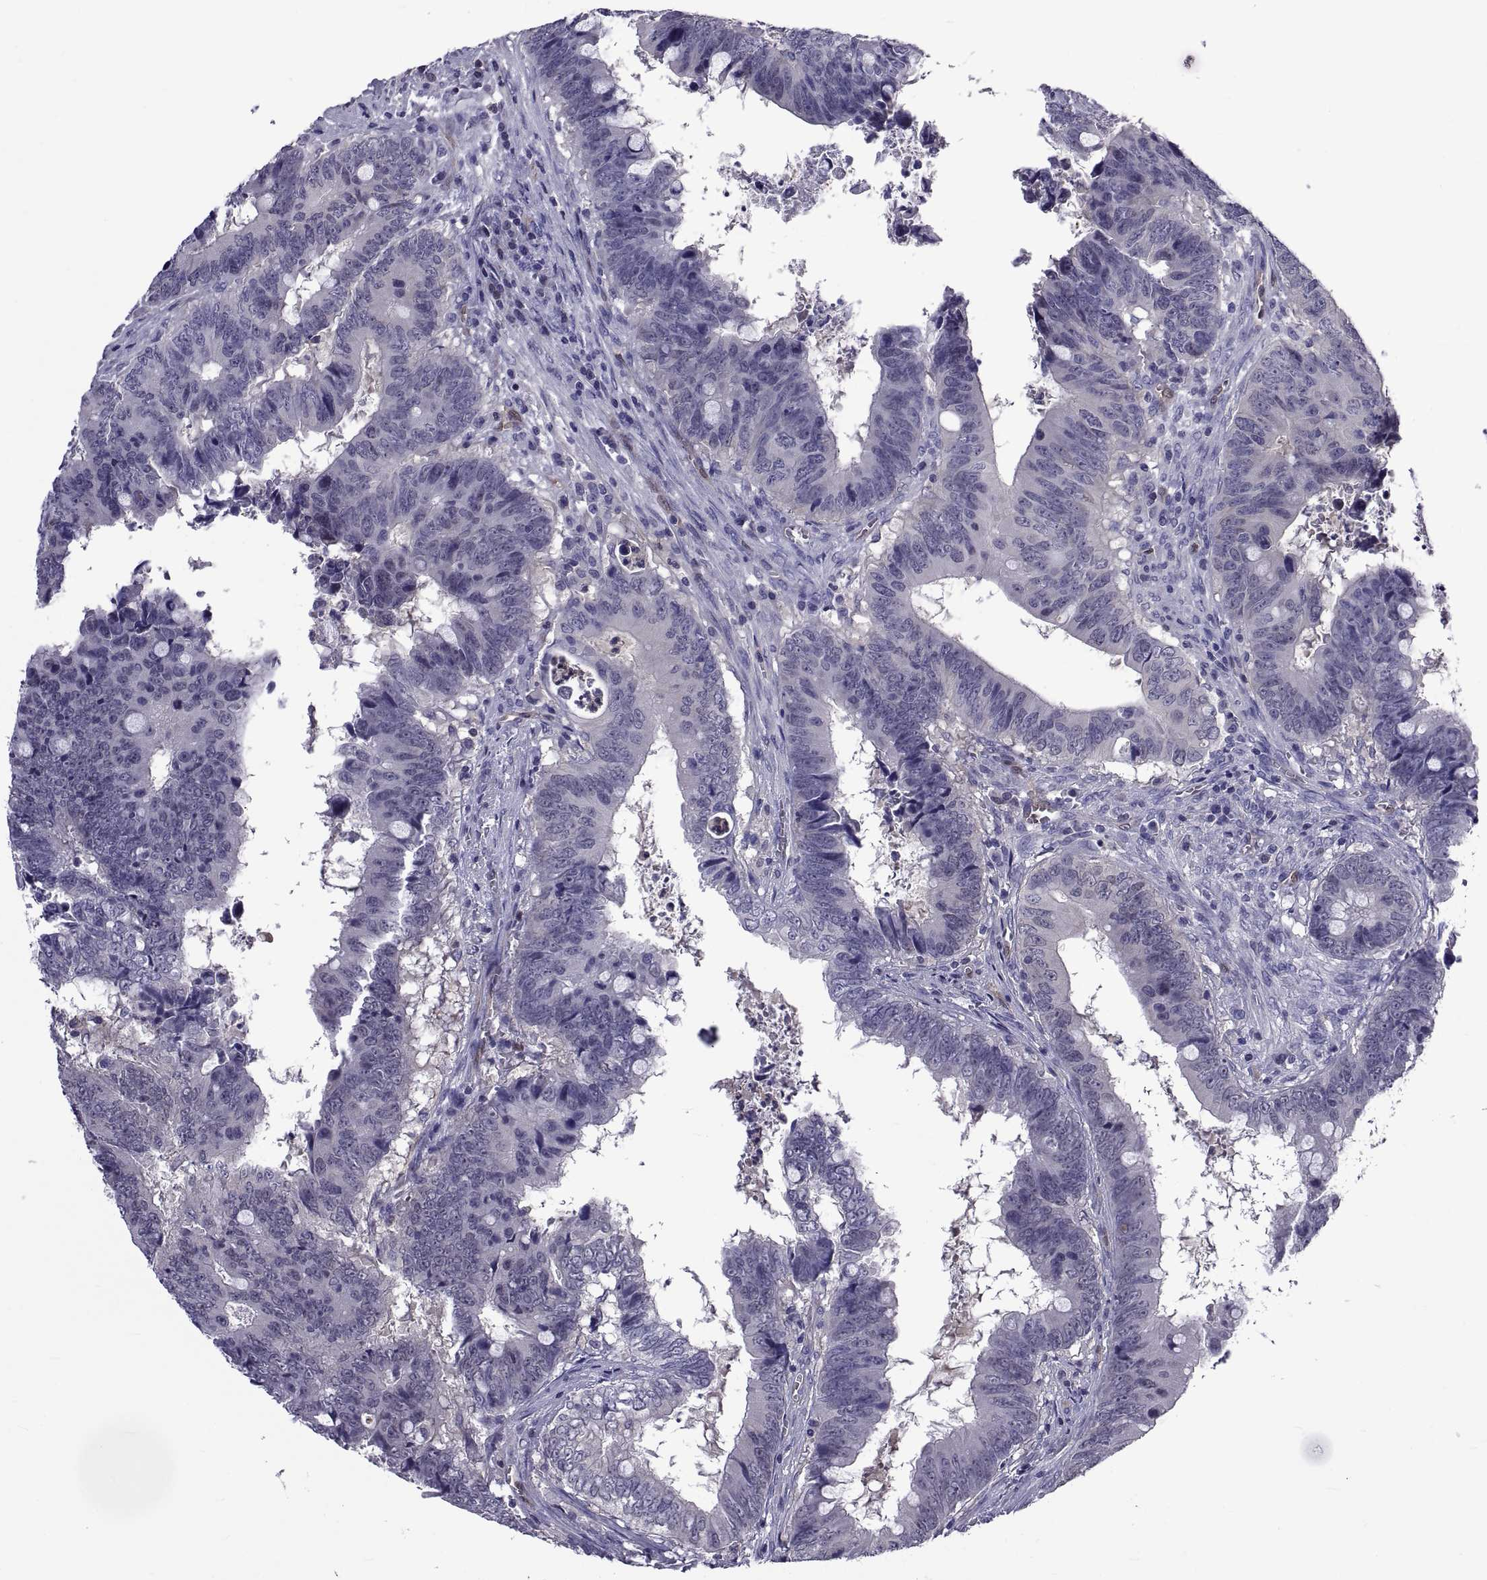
{"staining": {"intensity": "negative", "quantity": "none", "location": "none"}, "tissue": "colorectal cancer", "cell_type": "Tumor cells", "image_type": "cancer", "snomed": [{"axis": "morphology", "description": "Adenocarcinoma, NOS"}, {"axis": "topography", "description": "Colon"}], "caption": "Immunohistochemistry of colorectal adenocarcinoma shows no expression in tumor cells. The staining is performed using DAB brown chromogen with nuclei counter-stained in using hematoxylin.", "gene": "LCN9", "patient": {"sex": "female", "age": 82}}